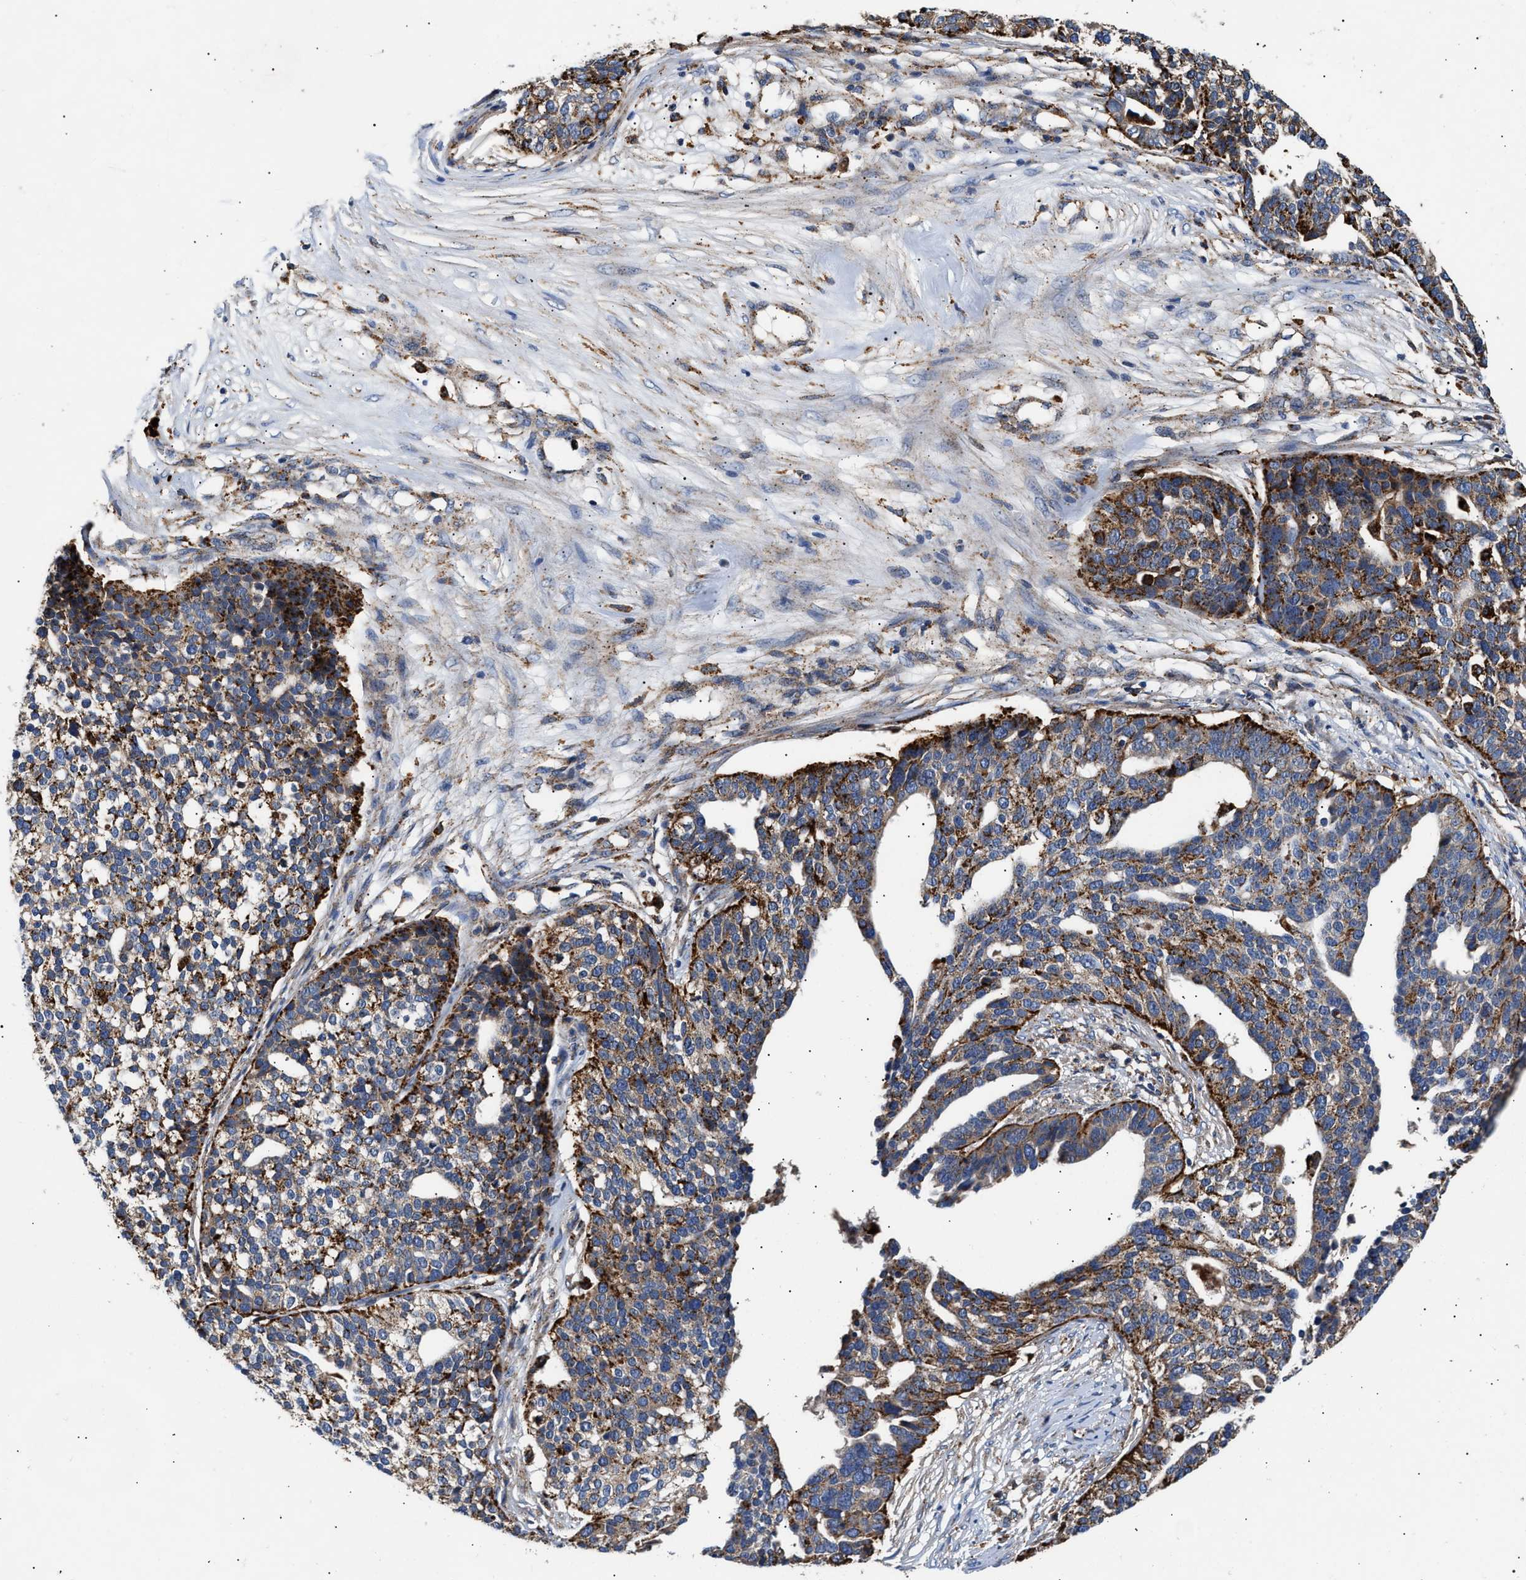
{"staining": {"intensity": "strong", "quantity": "25%-75%", "location": "cytoplasmic/membranous"}, "tissue": "ovarian cancer", "cell_type": "Tumor cells", "image_type": "cancer", "snomed": [{"axis": "morphology", "description": "Cystadenocarcinoma, serous, NOS"}, {"axis": "topography", "description": "Ovary"}], "caption": "Serous cystadenocarcinoma (ovarian) tissue exhibits strong cytoplasmic/membranous positivity in about 25%-75% of tumor cells", "gene": "CCDC146", "patient": {"sex": "female", "age": 59}}